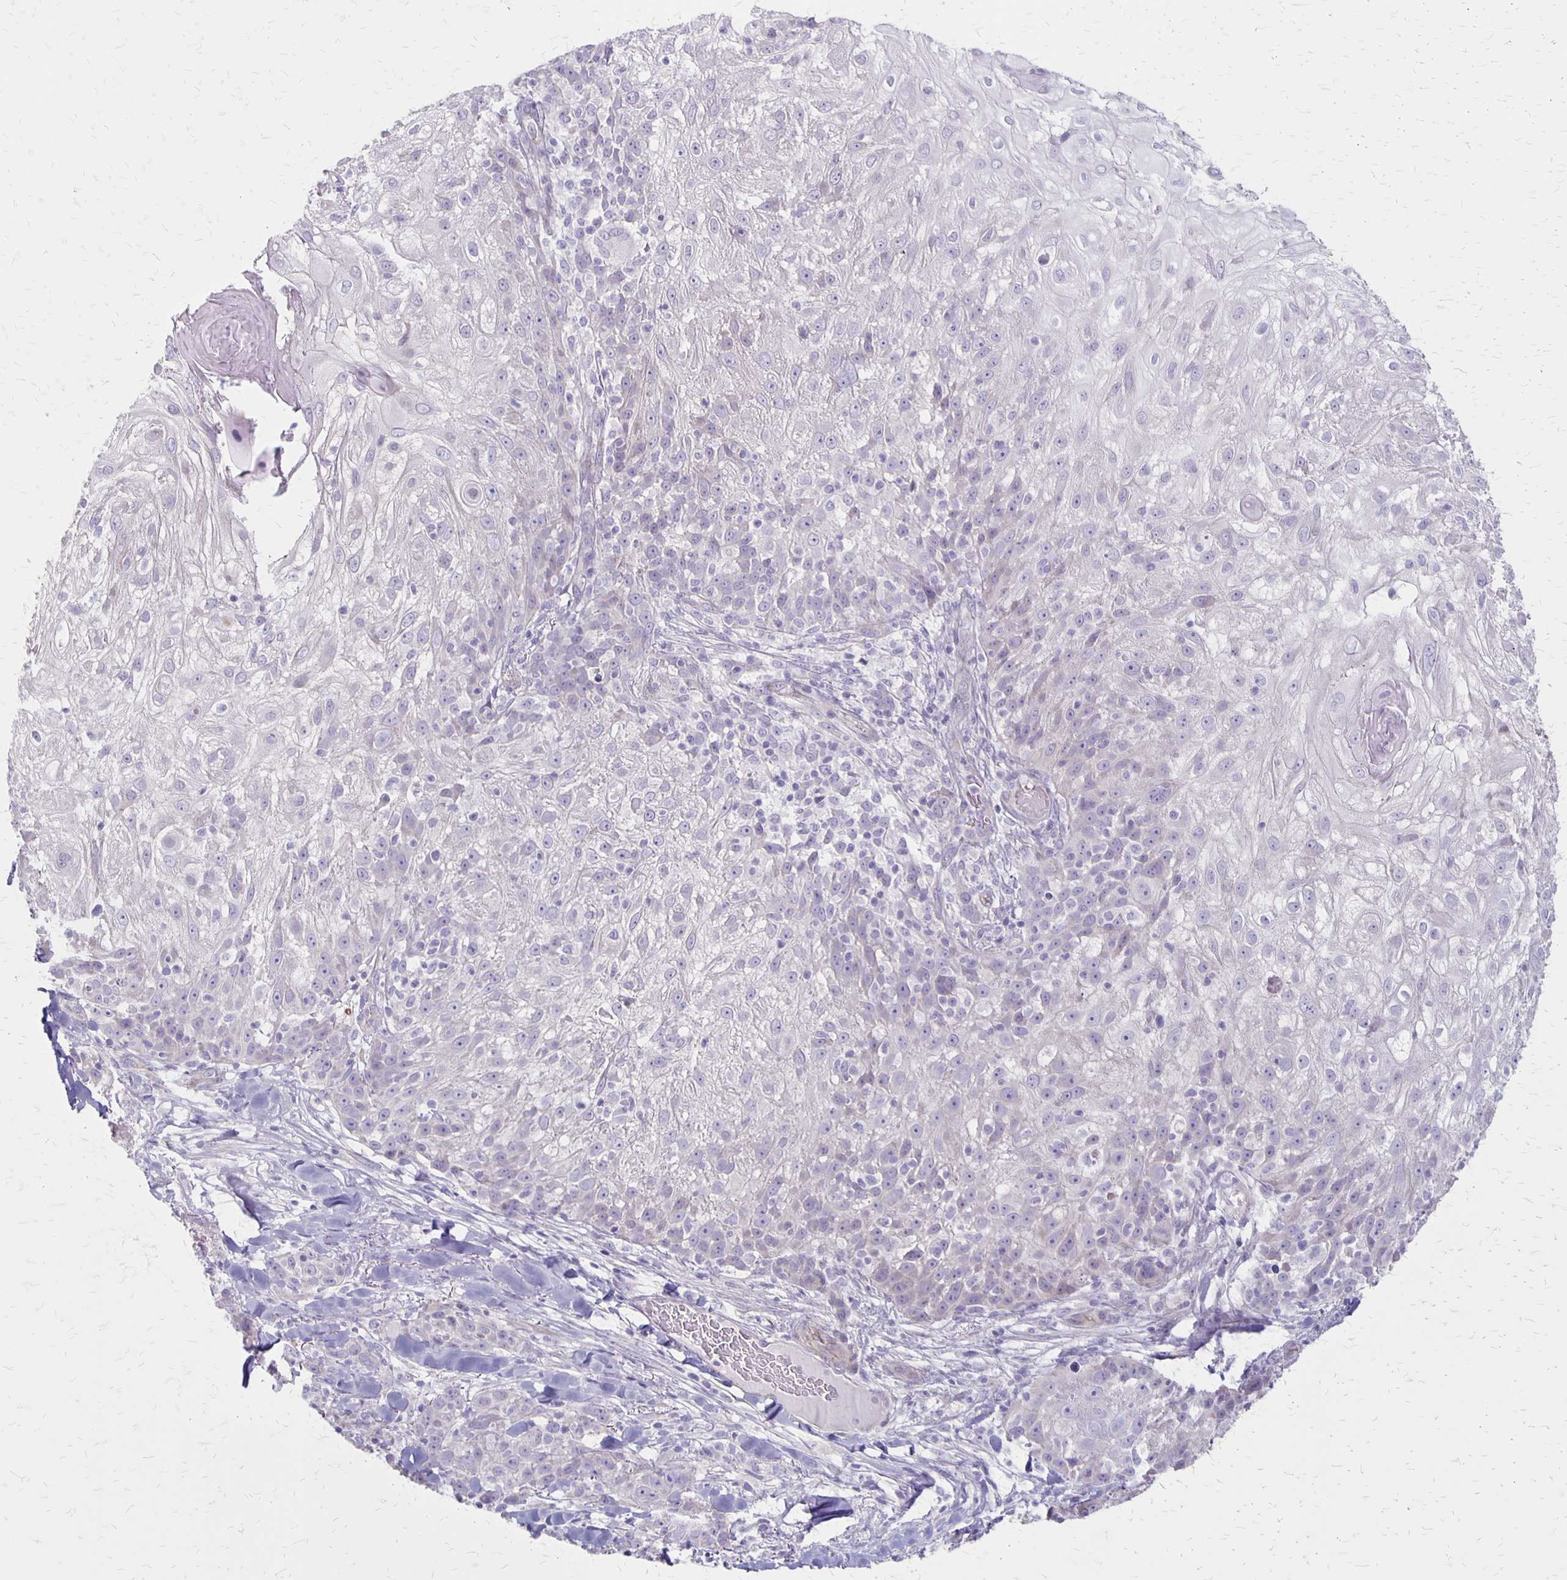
{"staining": {"intensity": "negative", "quantity": "none", "location": "none"}, "tissue": "skin cancer", "cell_type": "Tumor cells", "image_type": "cancer", "snomed": [{"axis": "morphology", "description": "Normal tissue, NOS"}, {"axis": "morphology", "description": "Squamous cell carcinoma, NOS"}, {"axis": "topography", "description": "Skin"}], "caption": "An immunohistochemistry (IHC) photomicrograph of skin cancer is shown. There is no staining in tumor cells of skin cancer.", "gene": "HOMER1", "patient": {"sex": "female", "age": 83}}